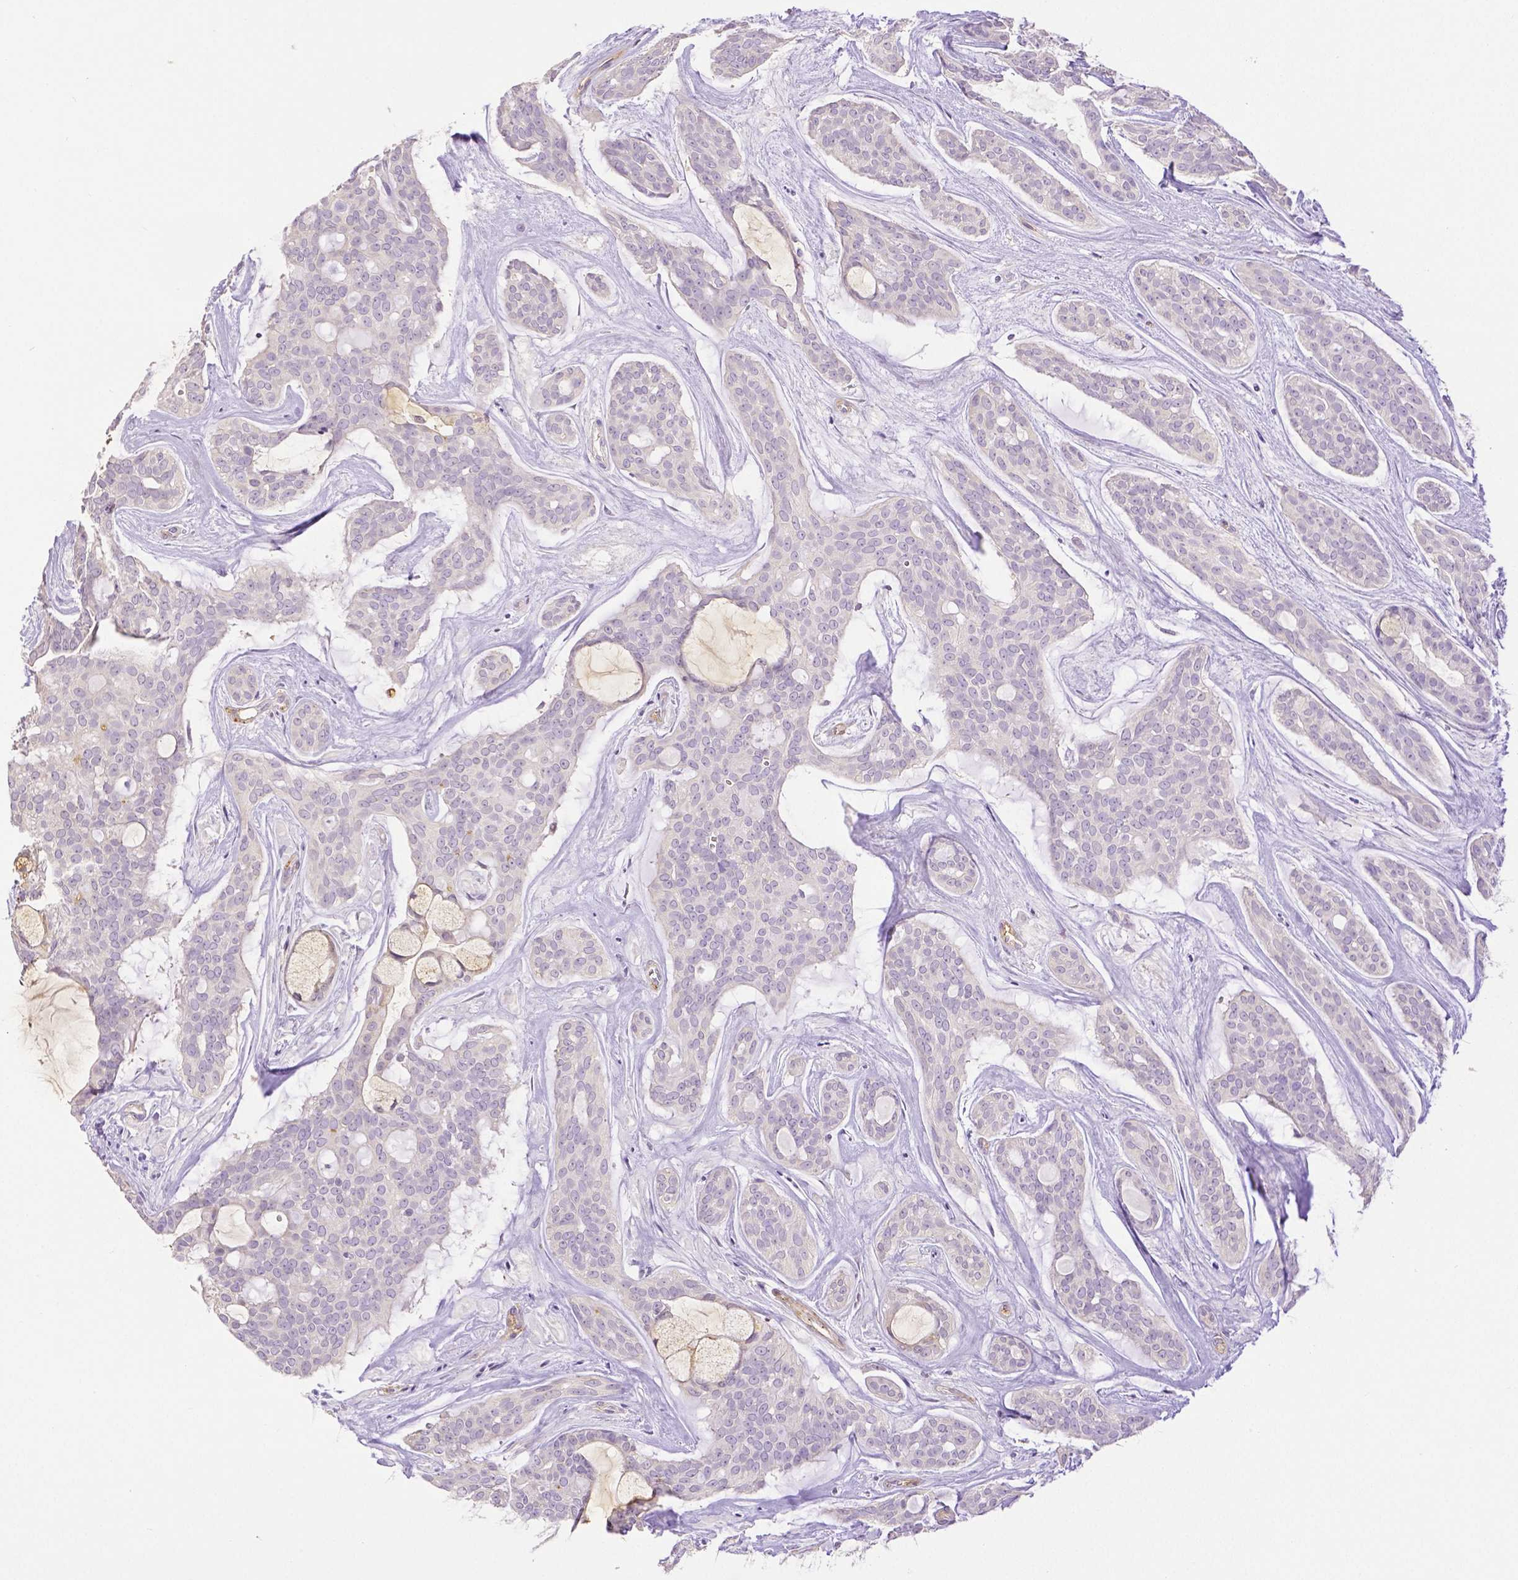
{"staining": {"intensity": "negative", "quantity": "none", "location": "none"}, "tissue": "head and neck cancer", "cell_type": "Tumor cells", "image_type": "cancer", "snomed": [{"axis": "morphology", "description": "Adenocarcinoma, NOS"}, {"axis": "topography", "description": "Head-Neck"}], "caption": "Immunohistochemistry photomicrograph of neoplastic tissue: head and neck cancer (adenocarcinoma) stained with DAB reveals no significant protein staining in tumor cells.", "gene": "THY1", "patient": {"sex": "male", "age": 66}}